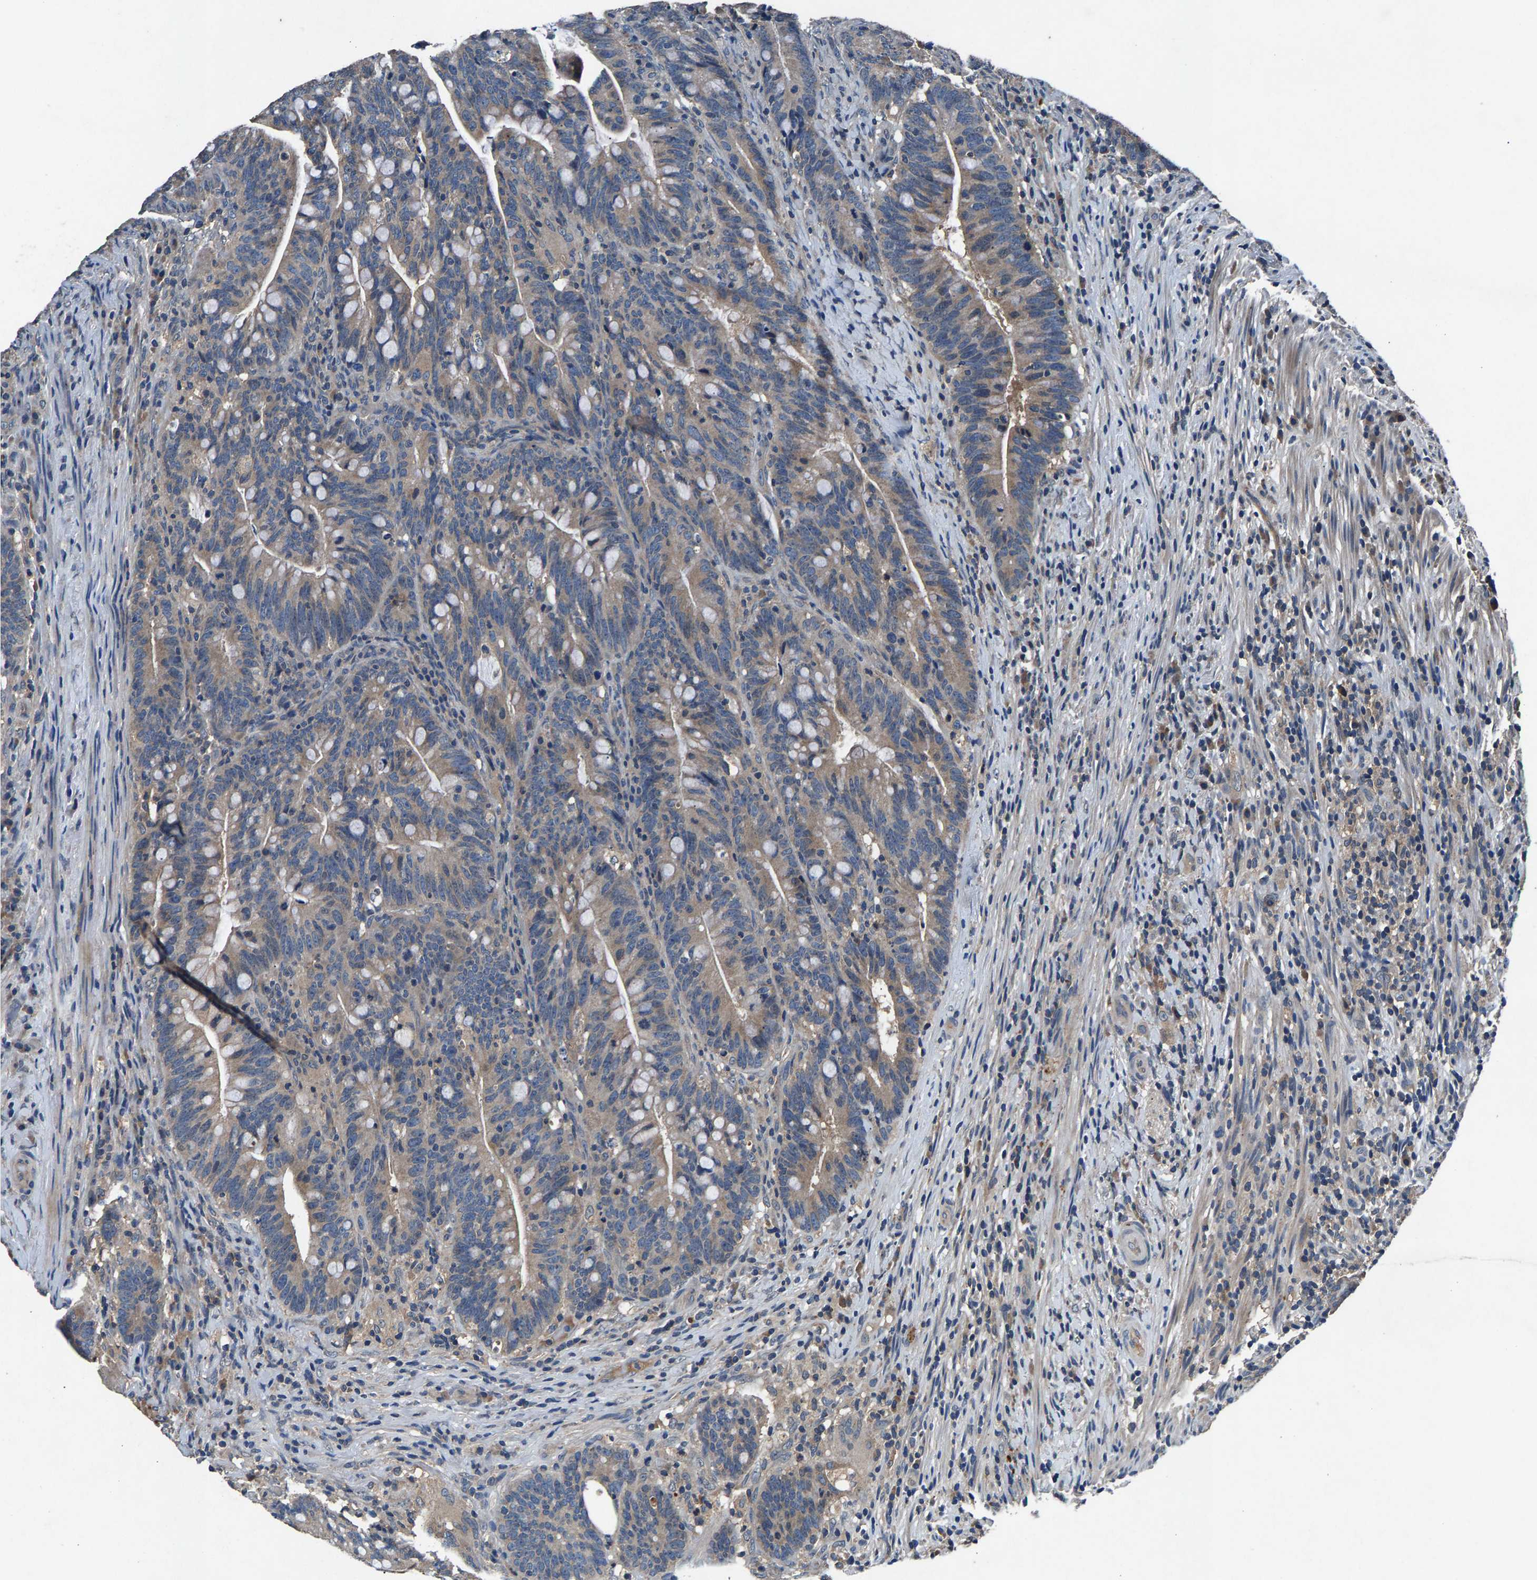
{"staining": {"intensity": "weak", "quantity": "25%-75%", "location": "cytoplasmic/membranous"}, "tissue": "colorectal cancer", "cell_type": "Tumor cells", "image_type": "cancer", "snomed": [{"axis": "morphology", "description": "Adenocarcinoma, NOS"}, {"axis": "topography", "description": "Colon"}], "caption": "Human colorectal cancer stained for a protein (brown) exhibits weak cytoplasmic/membranous positive staining in about 25%-75% of tumor cells.", "gene": "PRXL2C", "patient": {"sex": "female", "age": 66}}